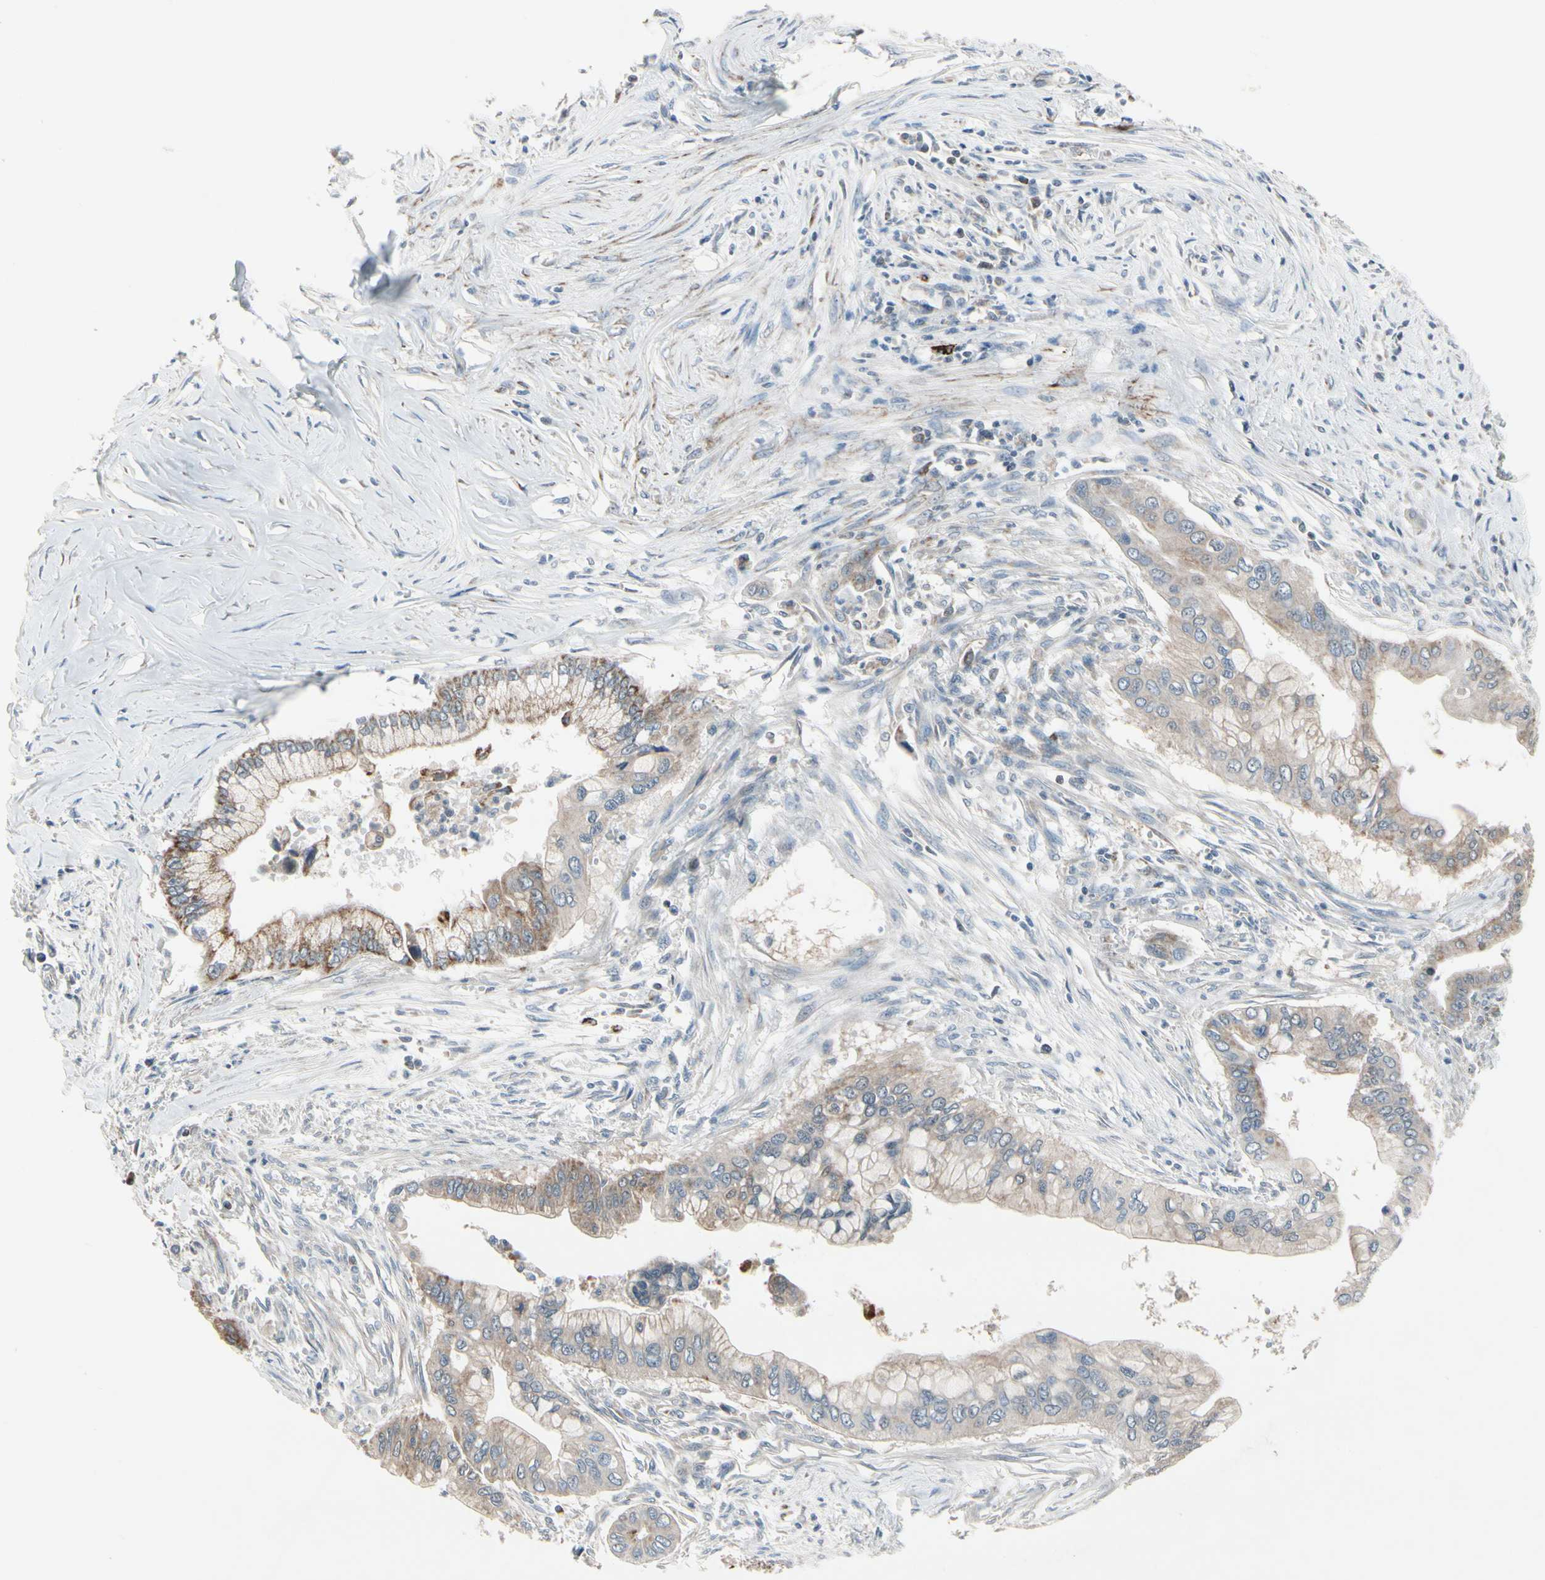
{"staining": {"intensity": "weak", "quantity": ">75%", "location": "cytoplasmic/membranous"}, "tissue": "pancreatic cancer", "cell_type": "Tumor cells", "image_type": "cancer", "snomed": [{"axis": "morphology", "description": "Adenocarcinoma, NOS"}, {"axis": "topography", "description": "Pancreas"}], "caption": "A high-resolution histopathology image shows immunohistochemistry staining of pancreatic cancer, which reveals weak cytoplasmic/membranous staining in approximately >75% of tumor cells. Ihc stains the protein in brown and the nuclei are stained blue.", "gene": "CPT1A", "patient": {"sex": "male", "age": 59}}